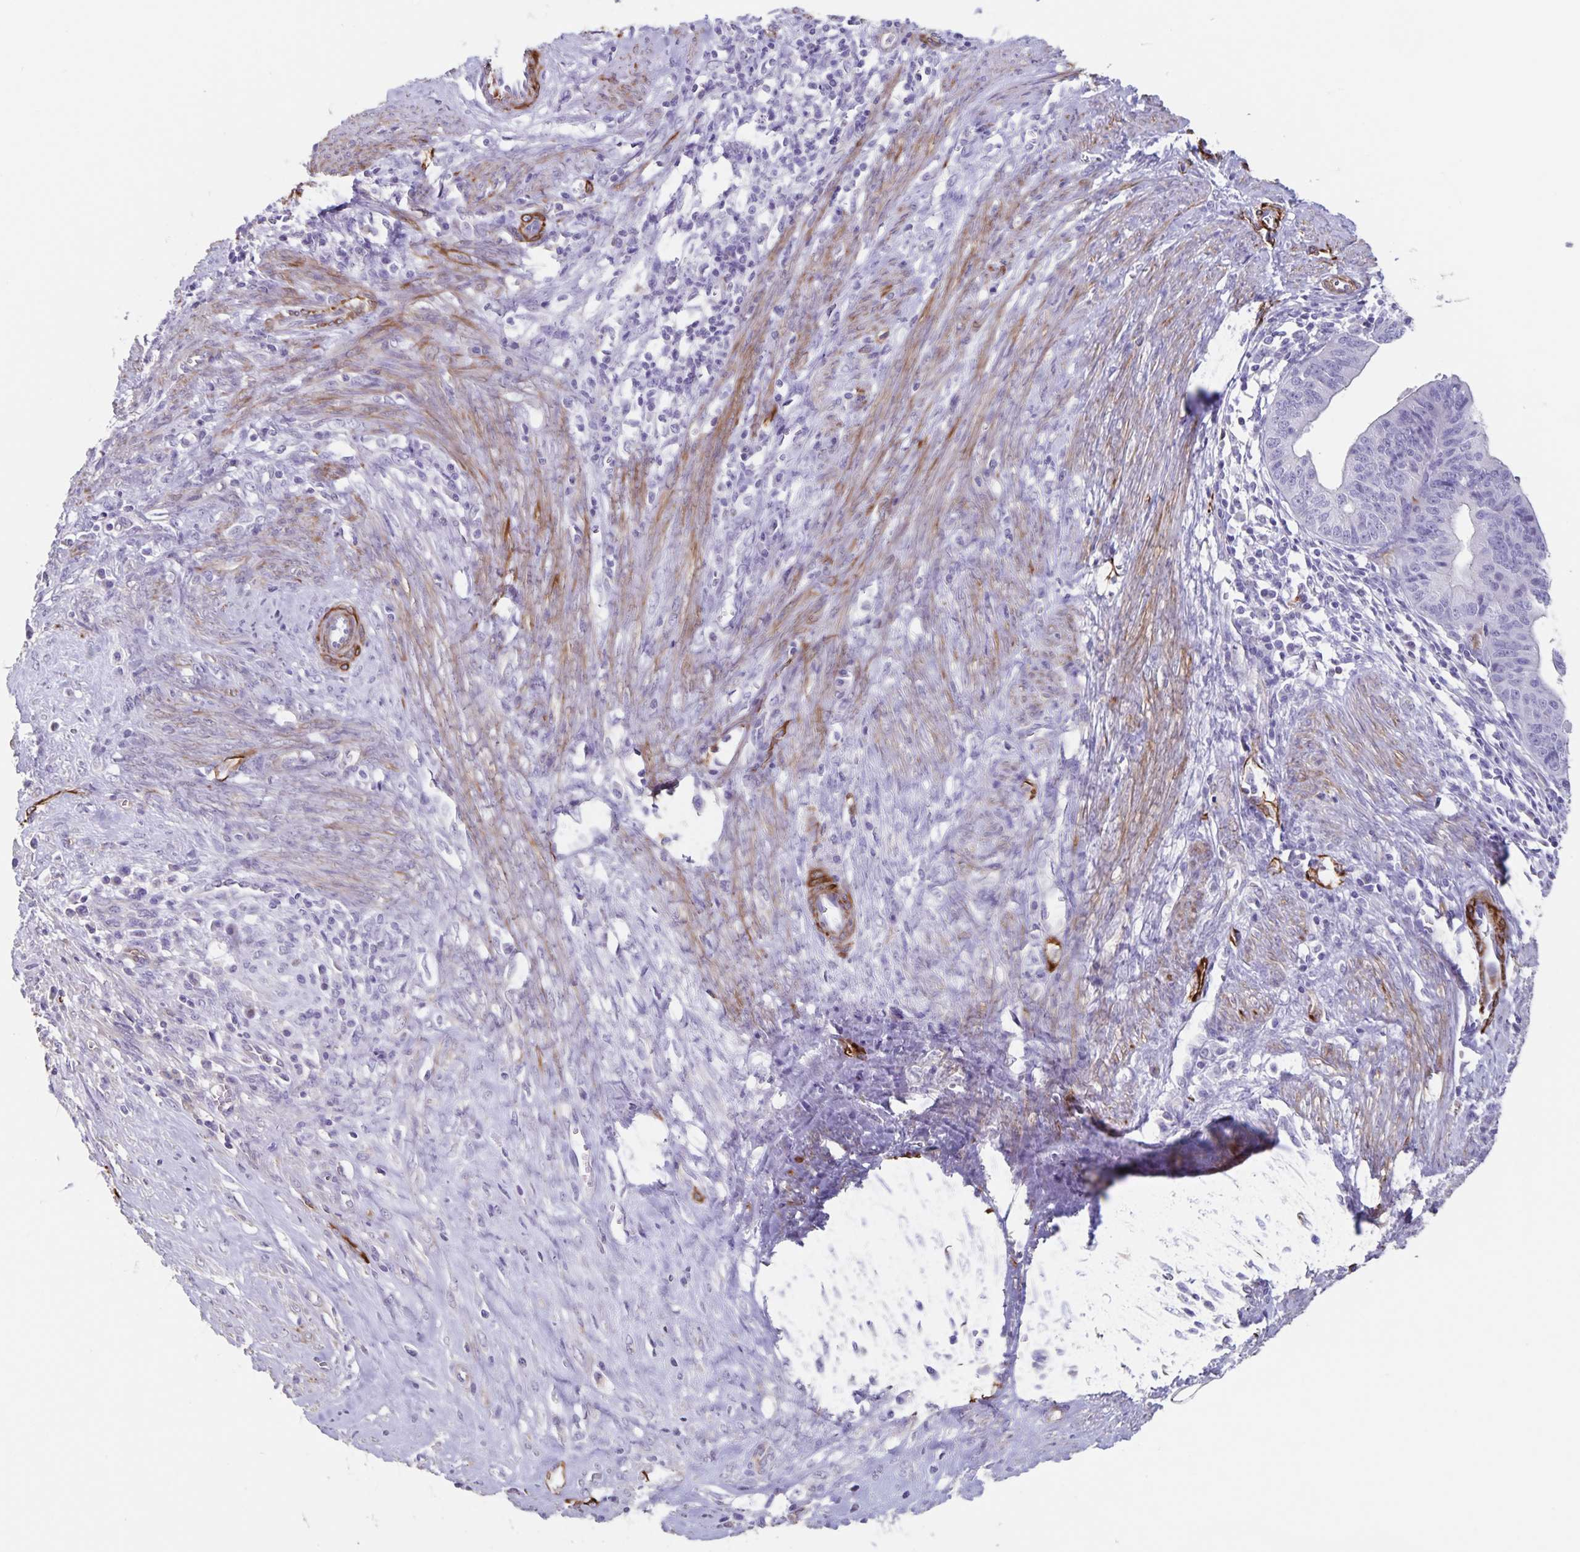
{"staining": {"intensity": "negative", "quantity": "none", "location": "none"}, "tissue": "endometrial cancer", "cell_type": "Tumor cells", "image_type": "cancer", "snomed": [{"axis": "morphology", "description": "Adenocarcinoma, NOS"}, {"axis": "topography", "description": "Endometrium"}], "caption": "This is an immunohistochemistry (IHC) photomicrograph of endometrial adenocarcinoma. There is no expression in tumor cells.", "gene": "SYNM", "patient": {"sex": "female", "age": 65}}